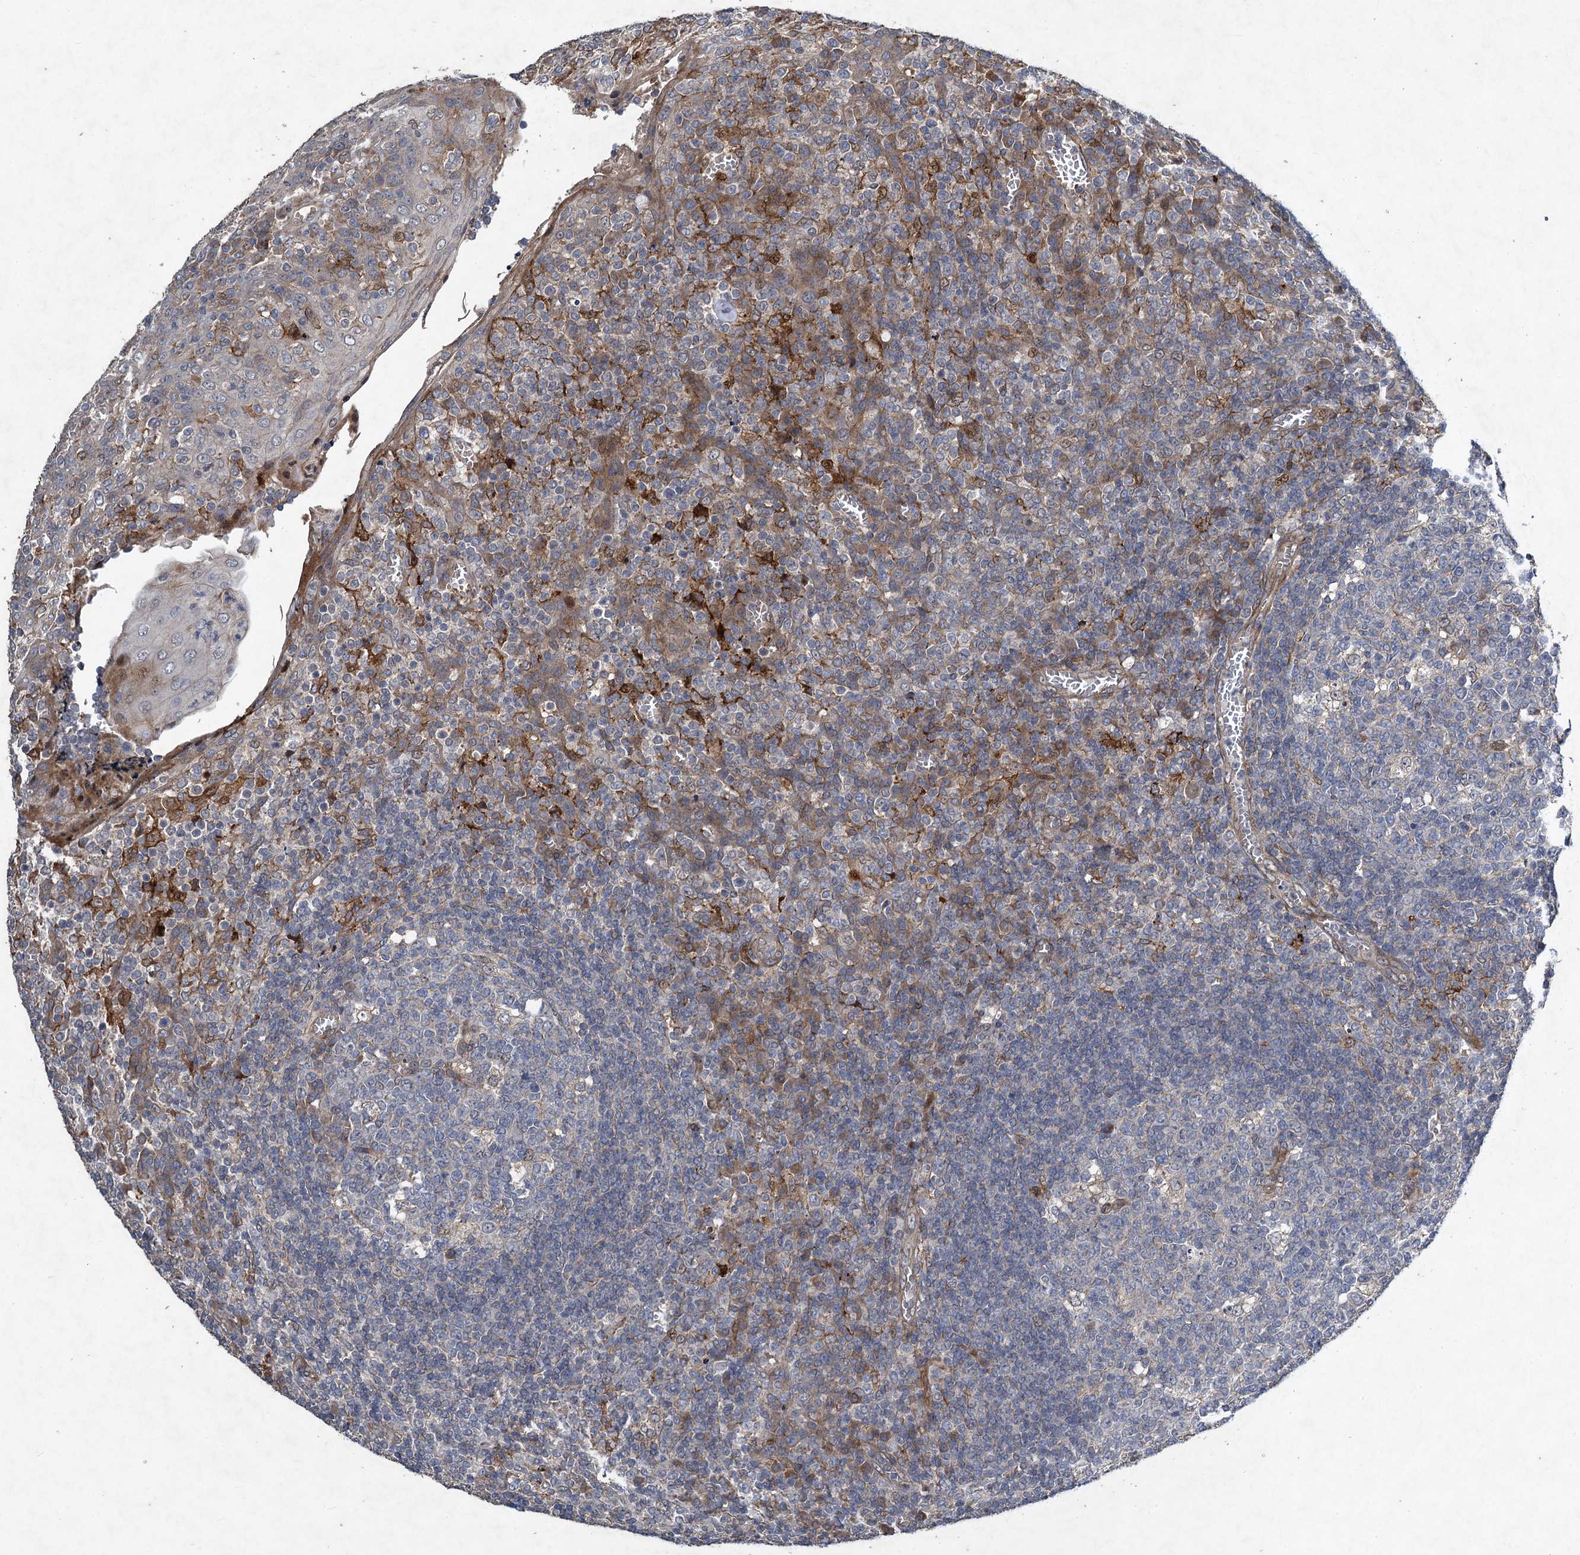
{"staining": {"intensity": "negative", "quantity": "none", "location": "none"}, "tissue": "tonsil", "cell_type": "Germinal center cells", "image_type": "normal", "snomed": [{"axis": "morphology", "description": "Normal tissue, NOS"}, {"axis": "topography", "description": "Tonsil"}], "caption": "Germinal center cells show no significant expression in unremarkable tonsil. (IHC, brightfield microscopy, high magnification).", "gene": "NUDT22", "patient": {"sex": "female", "age": 19}}